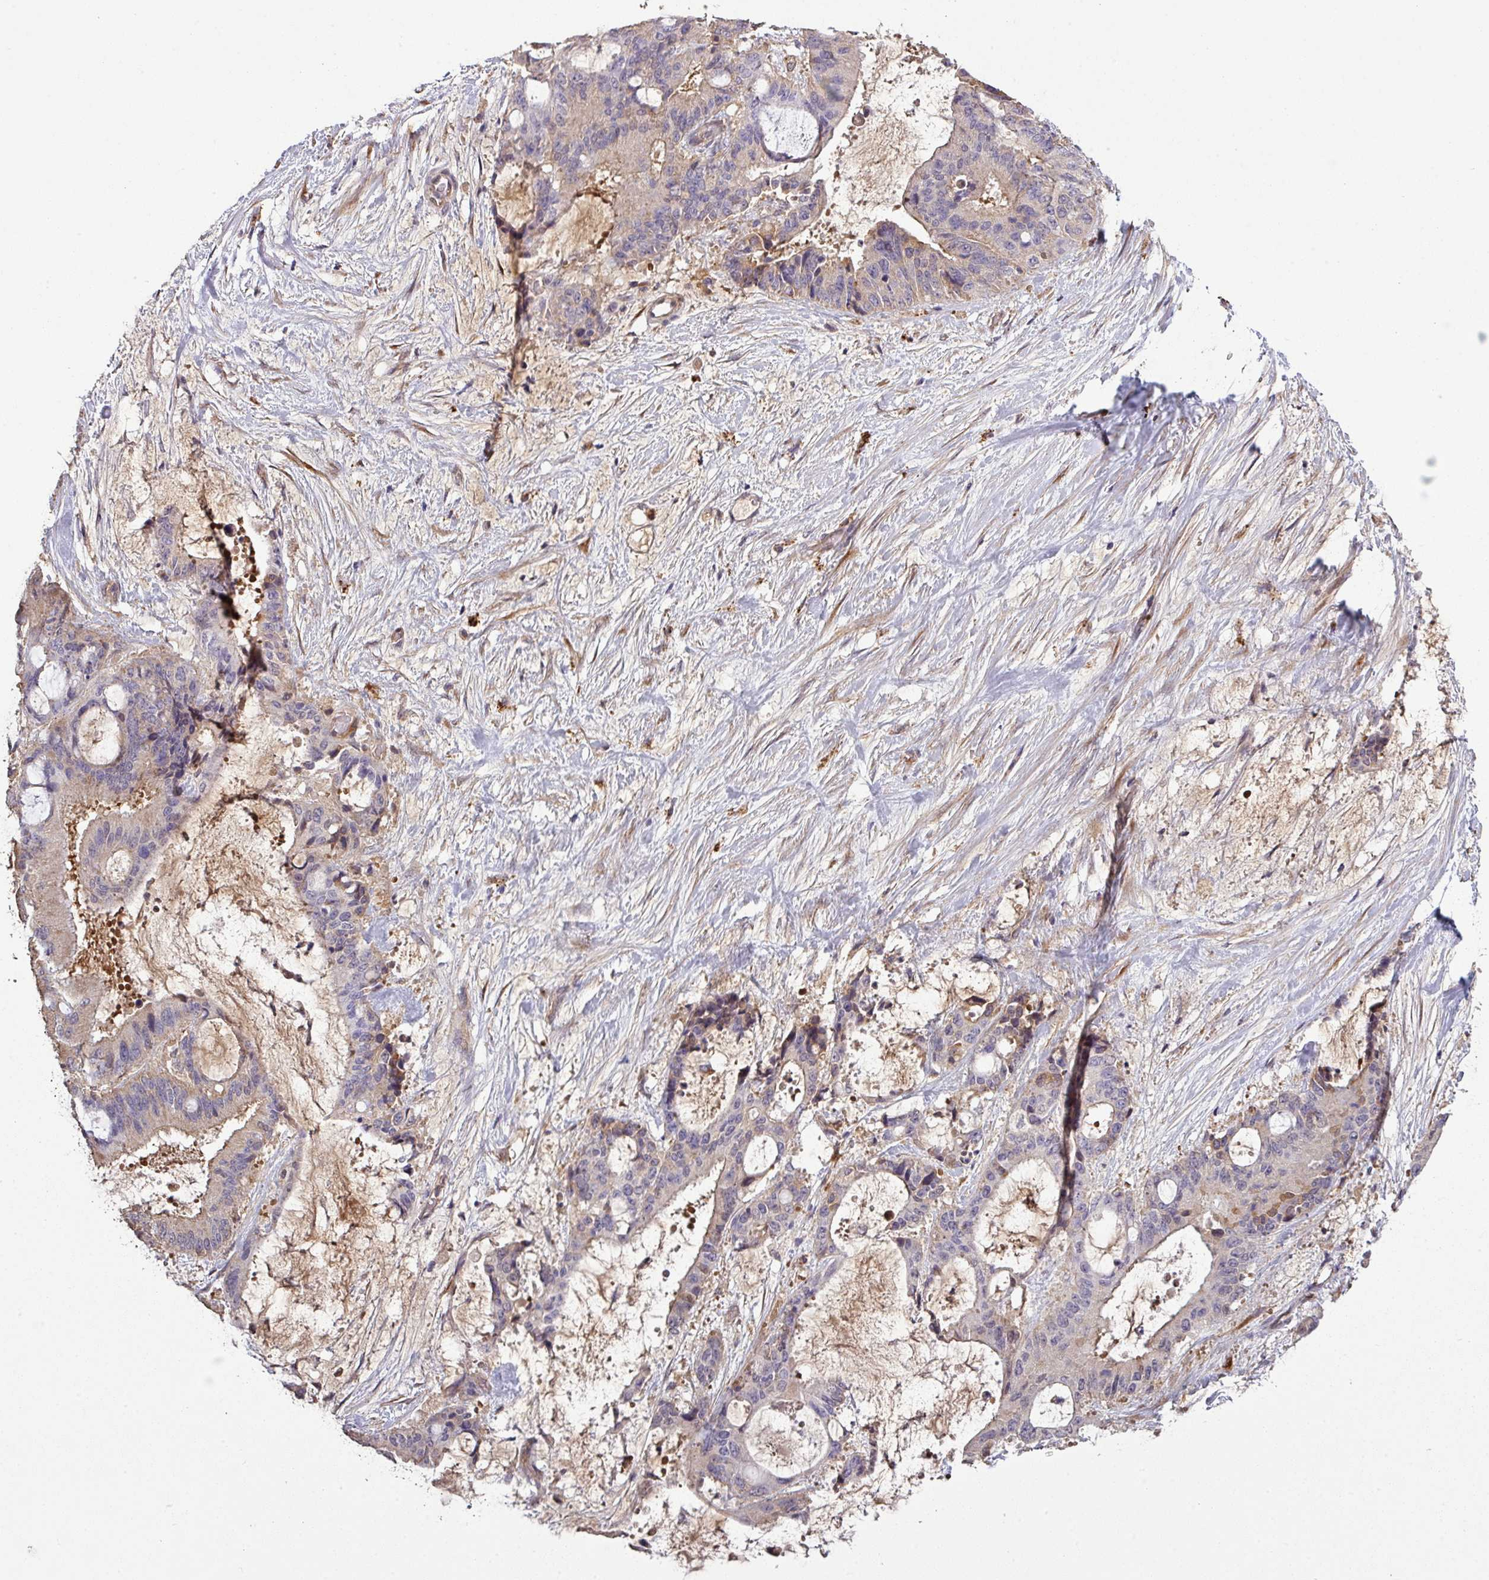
{"staining": {"intensity": "weak", "quantity": "<25%", "location": "cytoplasmic/membranous"}, "tissue": "liver cancer", "cell_type": "Tumor cells", "image_type": "cancer", "snomed": [{"axis": "morphology", "description": "Normal tissue, NOS"}, {"axis": "morphology", "description": "Cholangiocarcinoma"}, {"axis": "topography", "description": "Liver"}, {"axis": "topography", "description": "Peripheral nerve tissue"}], "caption": "Immunohistochemistry (IHC) photomicrograph of neoplastic tissue: human liver cholangiocarcinoma stained with DAB reveals no significant protein staining in tumor cells.", "gene": "ISLR", "patient": {"sex": "female", "age": 73}}